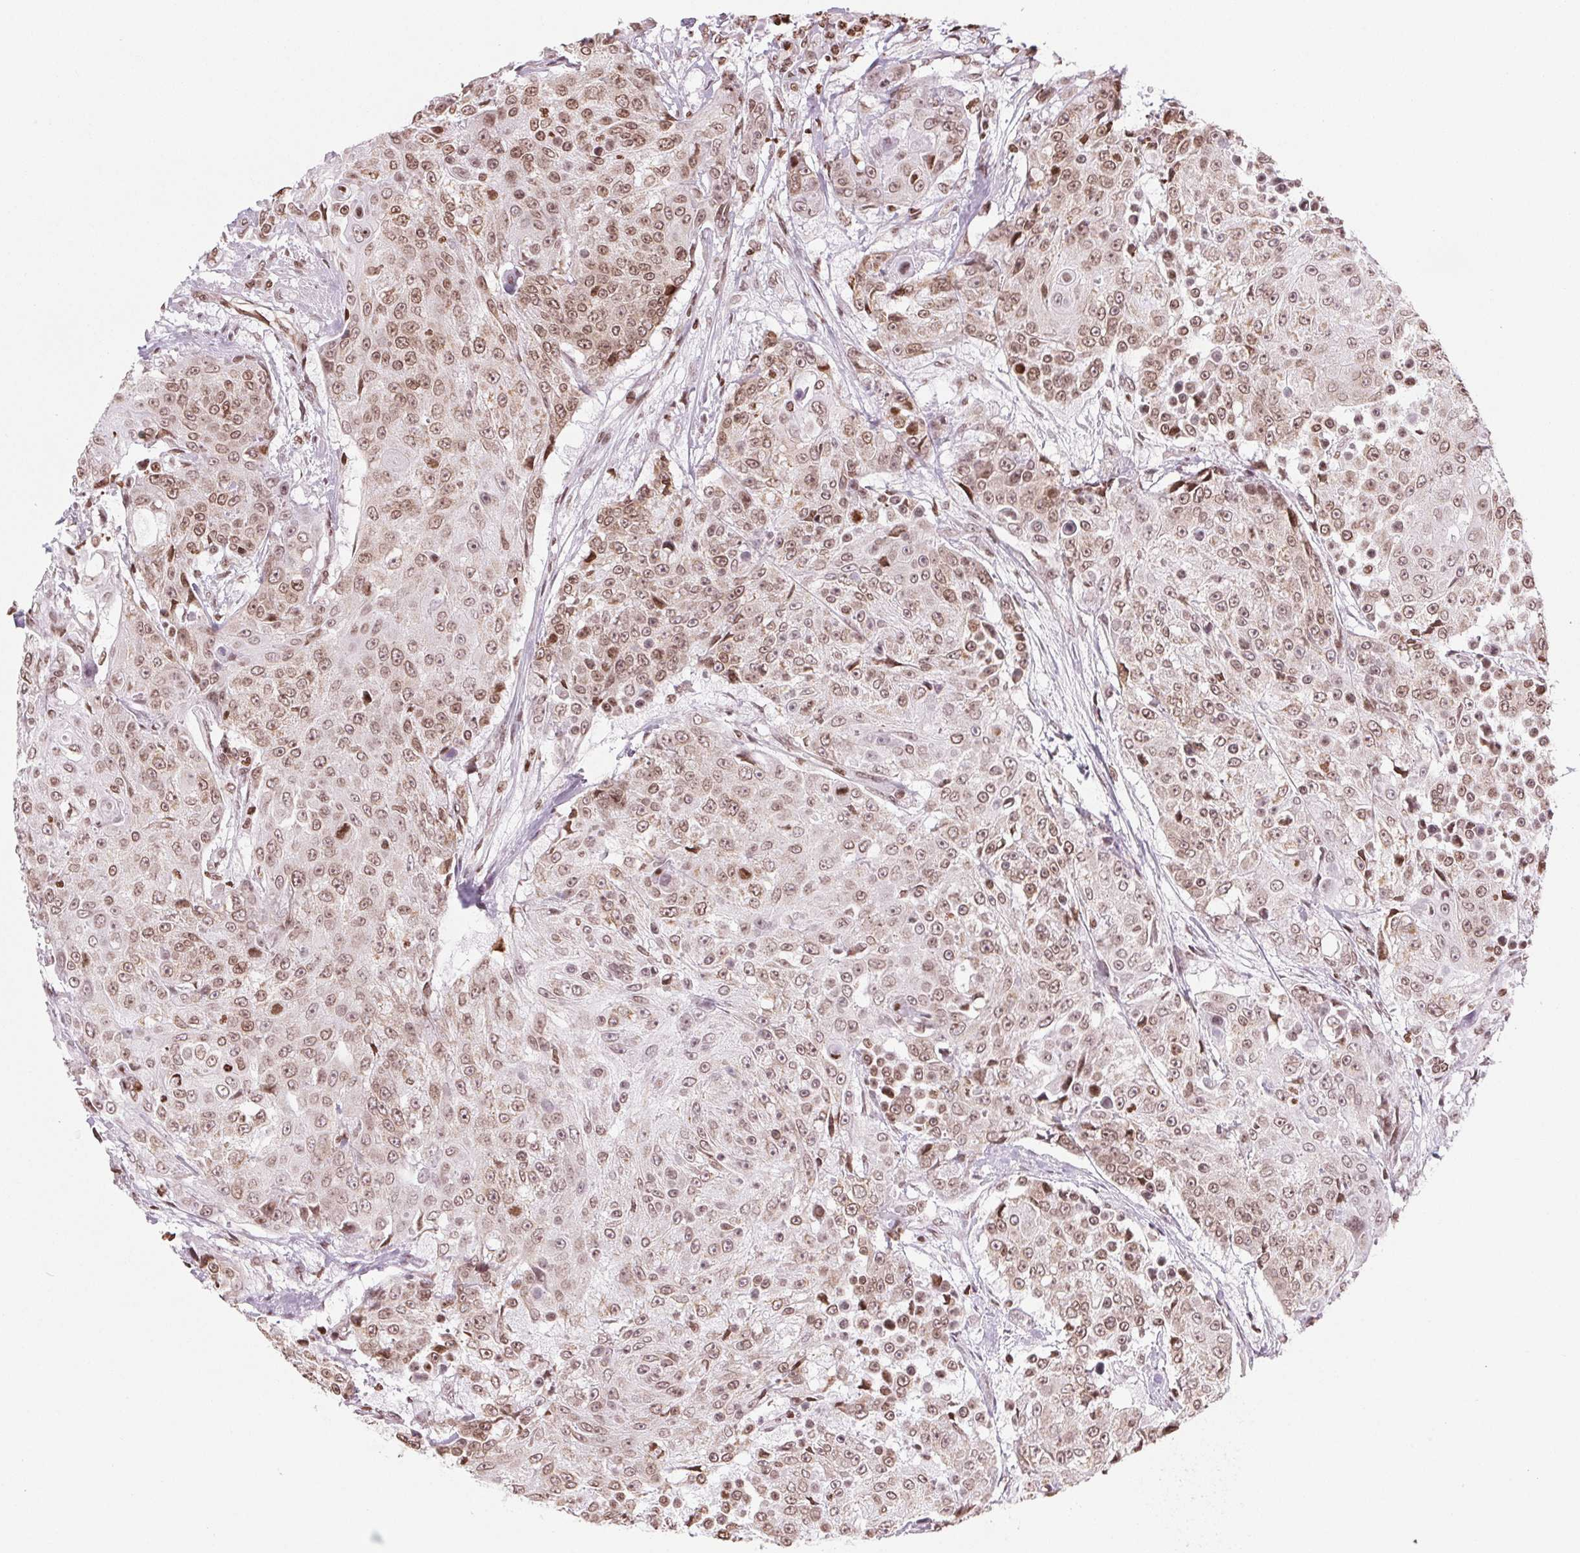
{"staining": {"intensity": "moderate", "quantity": ">75%", "location": "cytoplasmic/membranous,nuclear"}, "tissue": "urothelial cancer", "cell_type": "Tumor cells", "image_type": "cancer", "snomed": [{"axis": "morphology", "description": "Urothelial carcinoma, High grade"}, {"axis": "topography", "description": "Urinary bladder"}], "caption": "Urothelial cancer stained with DAB immunohistochemistry exhibits medium levels of moderate cytoplasmic/membranous and nuclear expression in about >75% of tumor cells.", "gene": "SMIM12", "patient": {"sex": "female", "age": 63}}